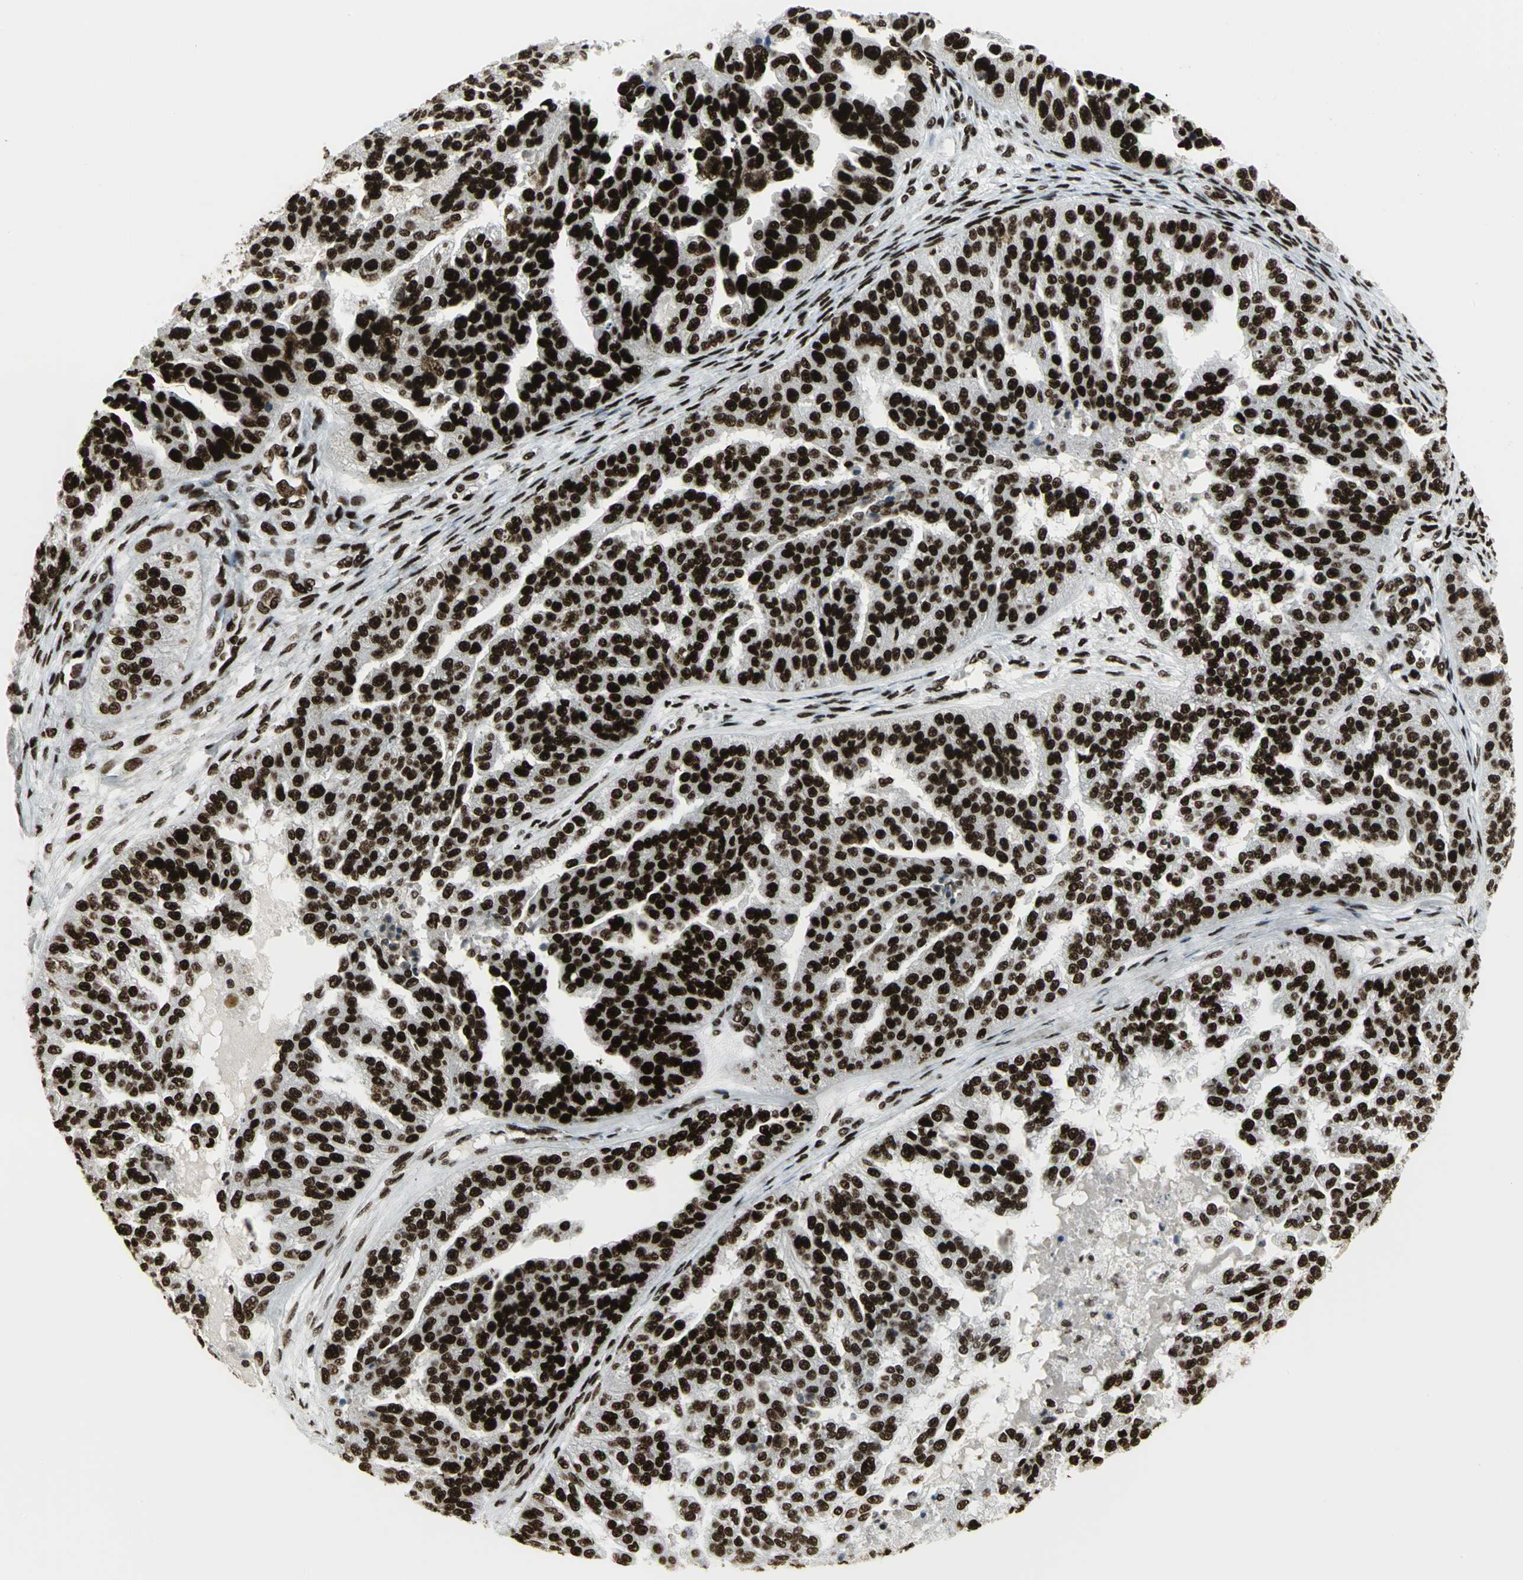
{"staining": {"intensity": "strong", "quantity": ">75%", "location": "nuclear"}, "tissue": "ovarian cancer", "cell_type": "Tumor cells", "image_type": "cancer", "snomed": [{"axis": "morphology", "description": "Cystadenocarcinoma, serous, NOS"}, {"axis": "topography", "description": "Ovary"}], "caption": "This image reveals immunohistochemistry (IHC) staining of human ovarian cancer (serous cystadenocarcinoma), with high strong nuclear positivity in approximately >75% of tumor cells.", "gene": "SMARCA4", "patient": {"sex": "female", "age": 58}}